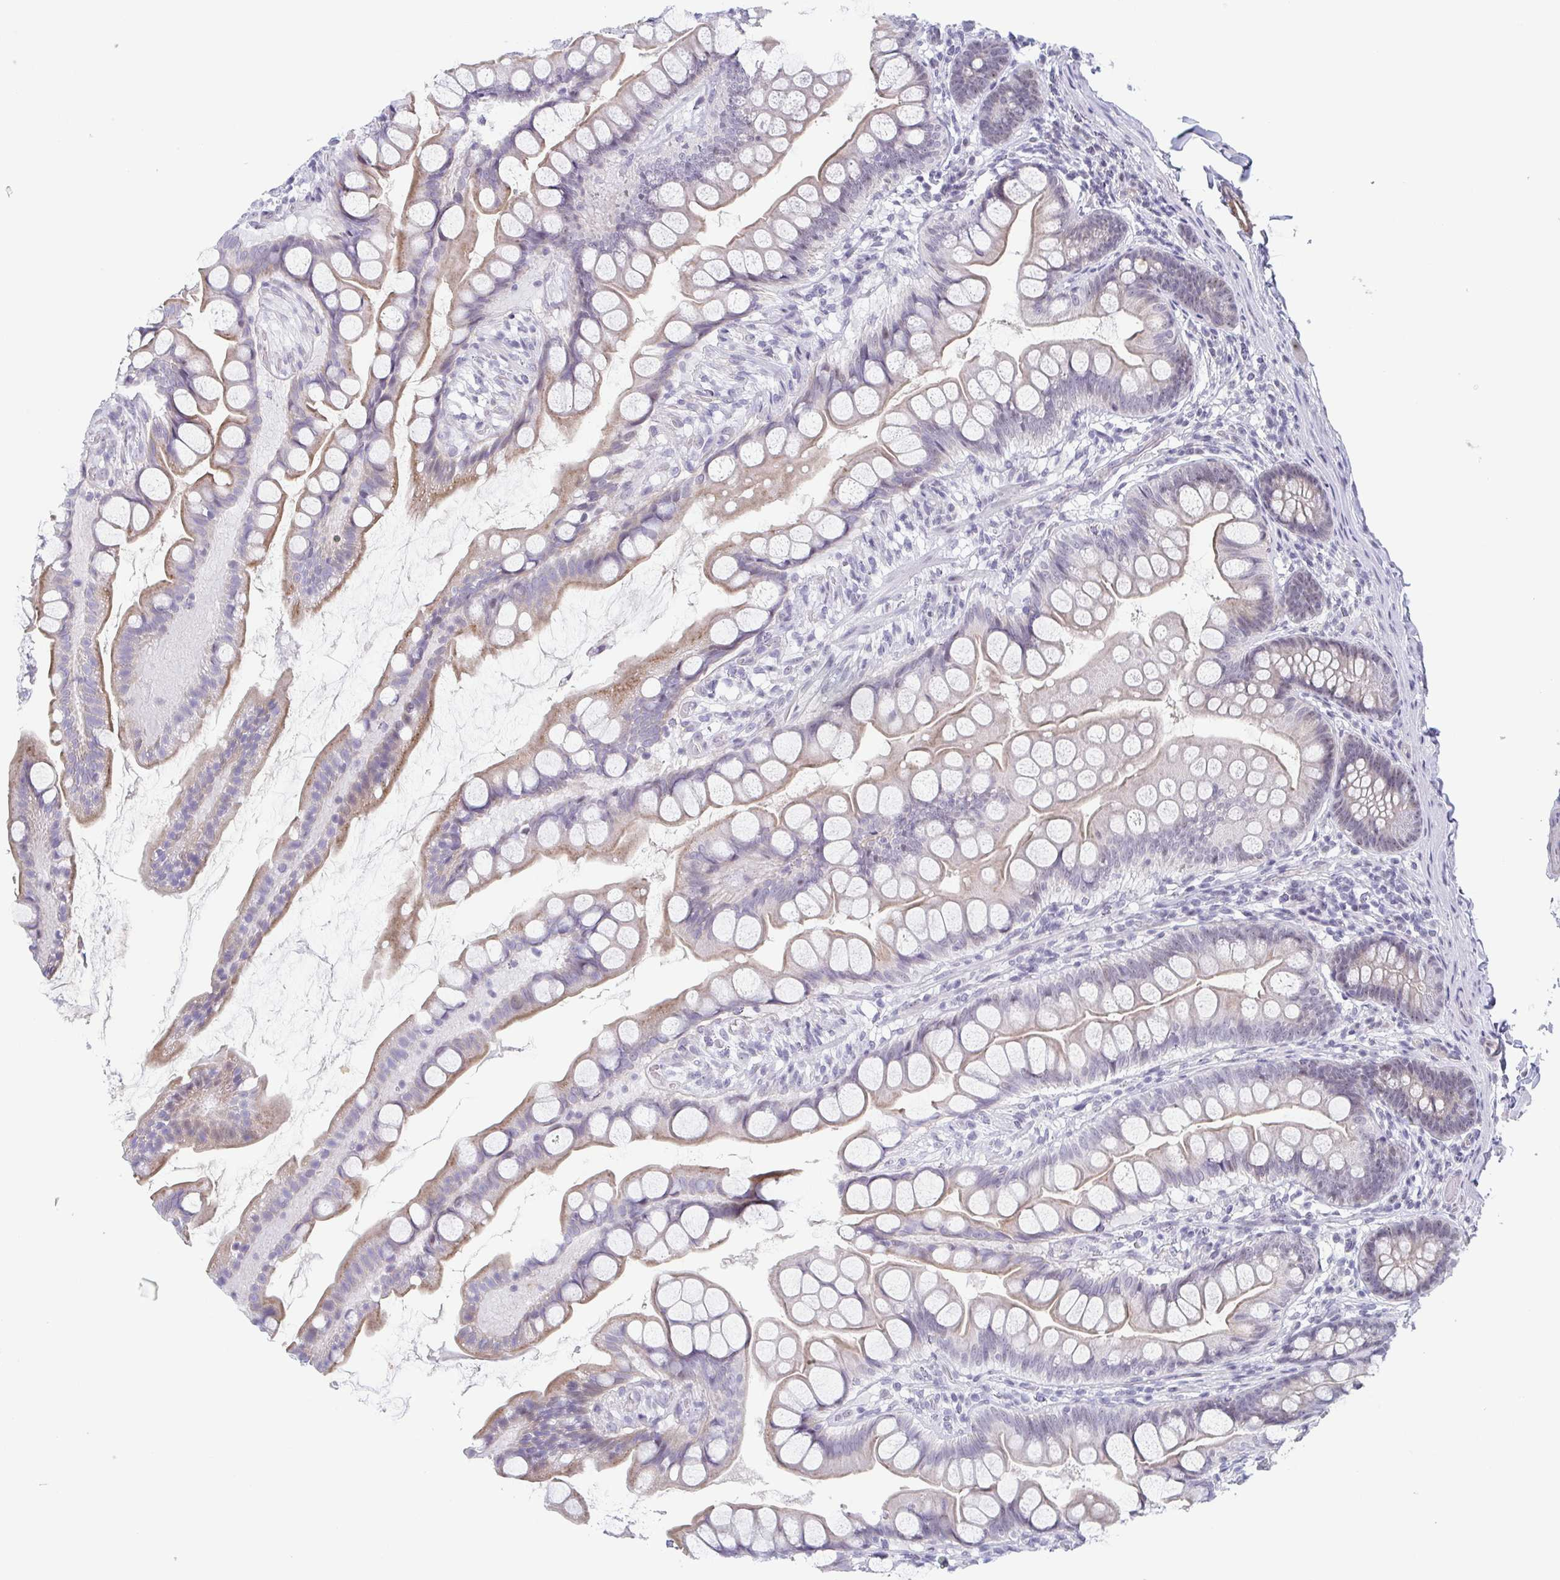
{"staining": {"intensity": "moderate", "quantity": "25%-75%", "location": "cytoplasmic/membranous"}, "tissue": "small intestine", "cell_type": "Glandular cells", "image_type": "normal", "snomed": [{"axis": "morphology", "description": "Normal tissue, NOS"}, {"axis": "topography", "description": "Small intestine"}], "caption": "A micrograph of human small intestine stained for a protein reveals moderate cytoplasmic/membranous brown staining in glandular cells.", "gene": "EXOSC7", "patient": {"sex": "male", "age": 70}}